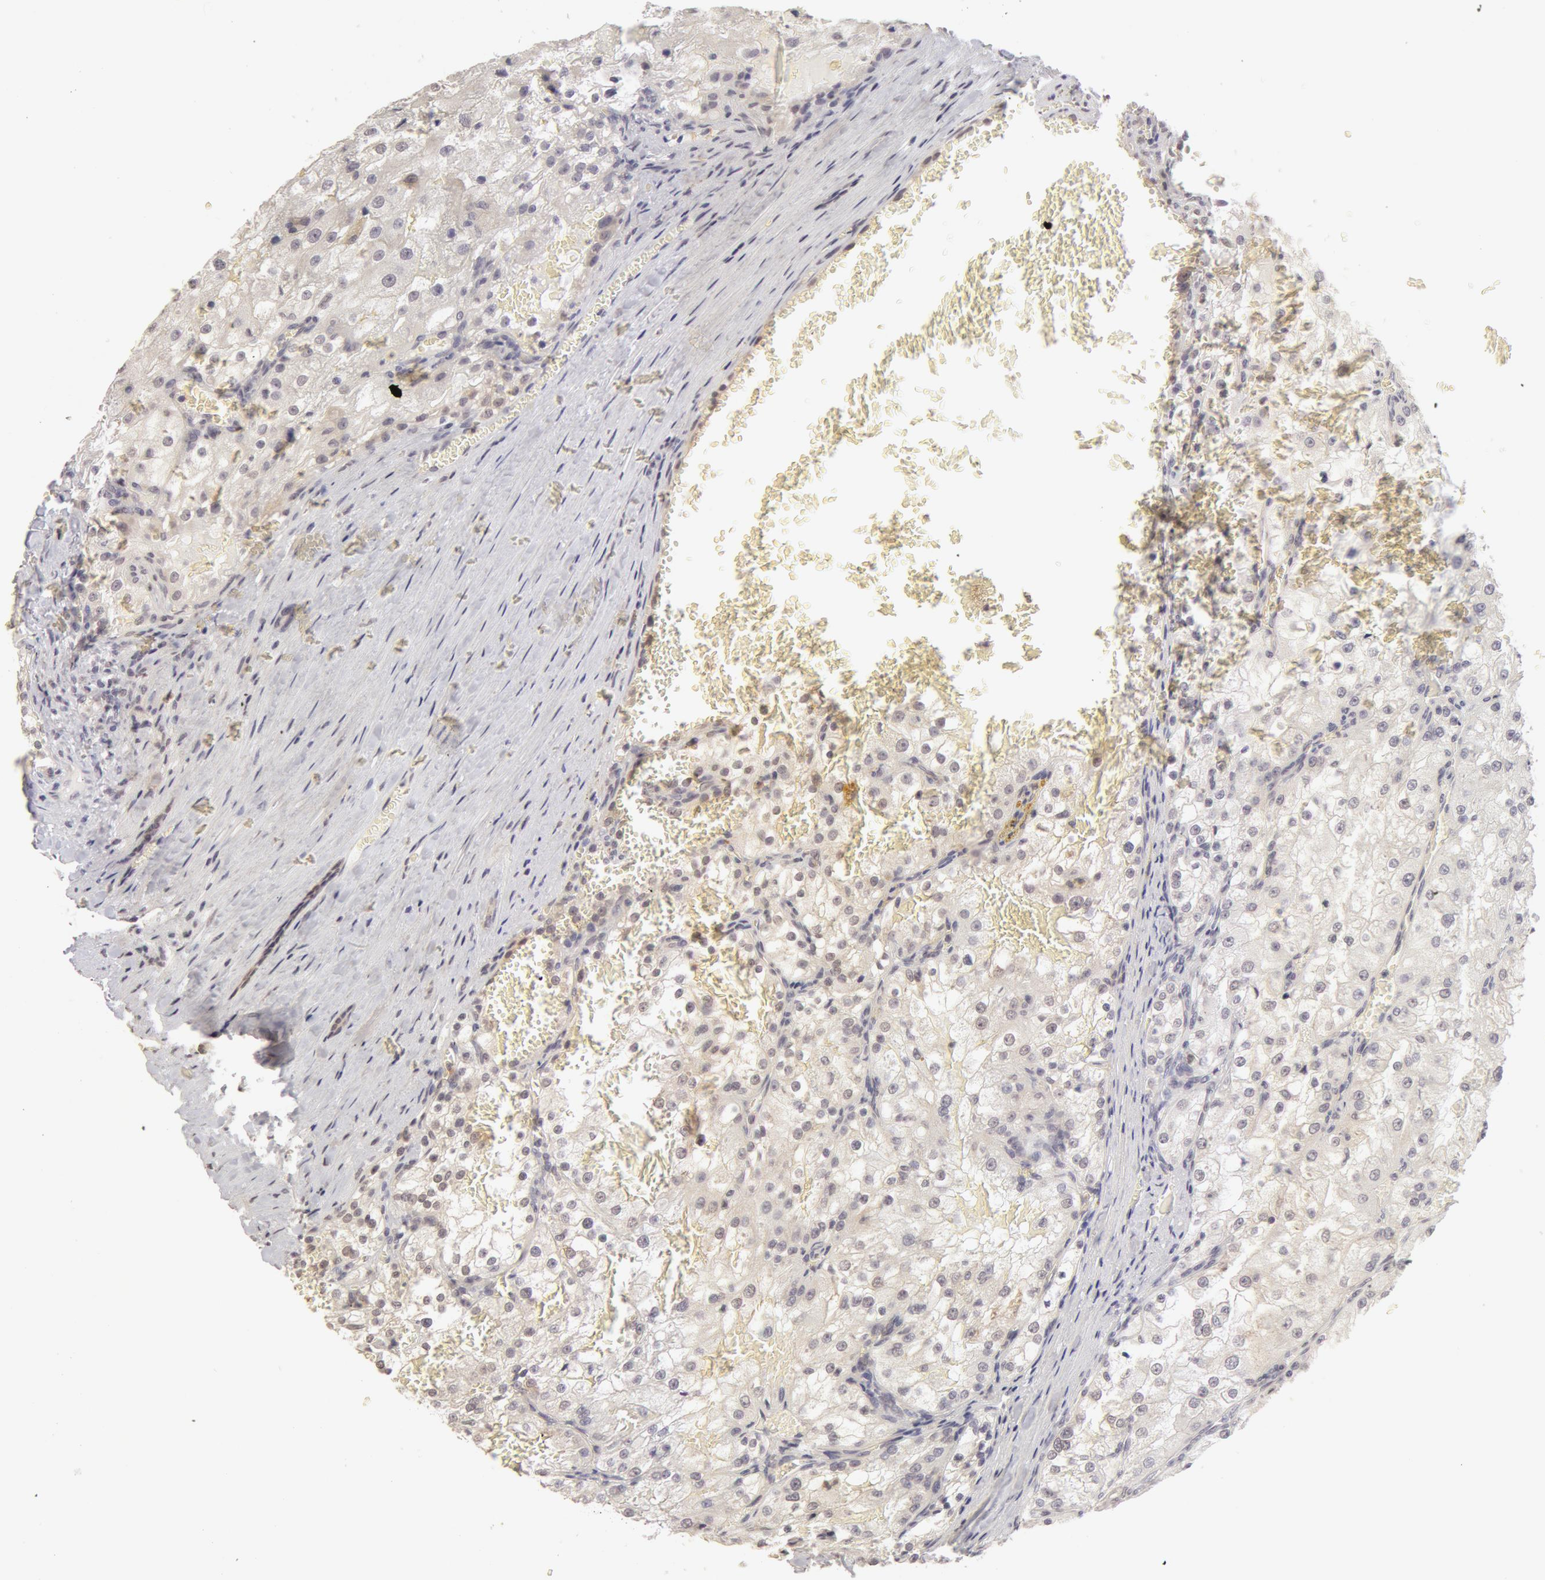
{"staining": {"intensity": "weak", "quantity": ">75%", "location": "cytoplasmic/membranous"}, "tissue": "renal cancer", "cell_type": "Tumor cells", "image_type": "cancer", "snomed": [{"axis": "morphology", "description": "Adenocarcinoma, NOS"}, {"axis": "topography", "description": "Kidney"}], "caption": "Immunohistochemistry (IHC) (DAB (3,3'-diaminobenzidine)) staining of adenocarcinoma (renal) demonstrates weak cytoplasmic/membranous protein positivity in approximately >75% of tumor cells.", "gene": "ADAM10", "patient": {"sex": "female", "age": 74}}